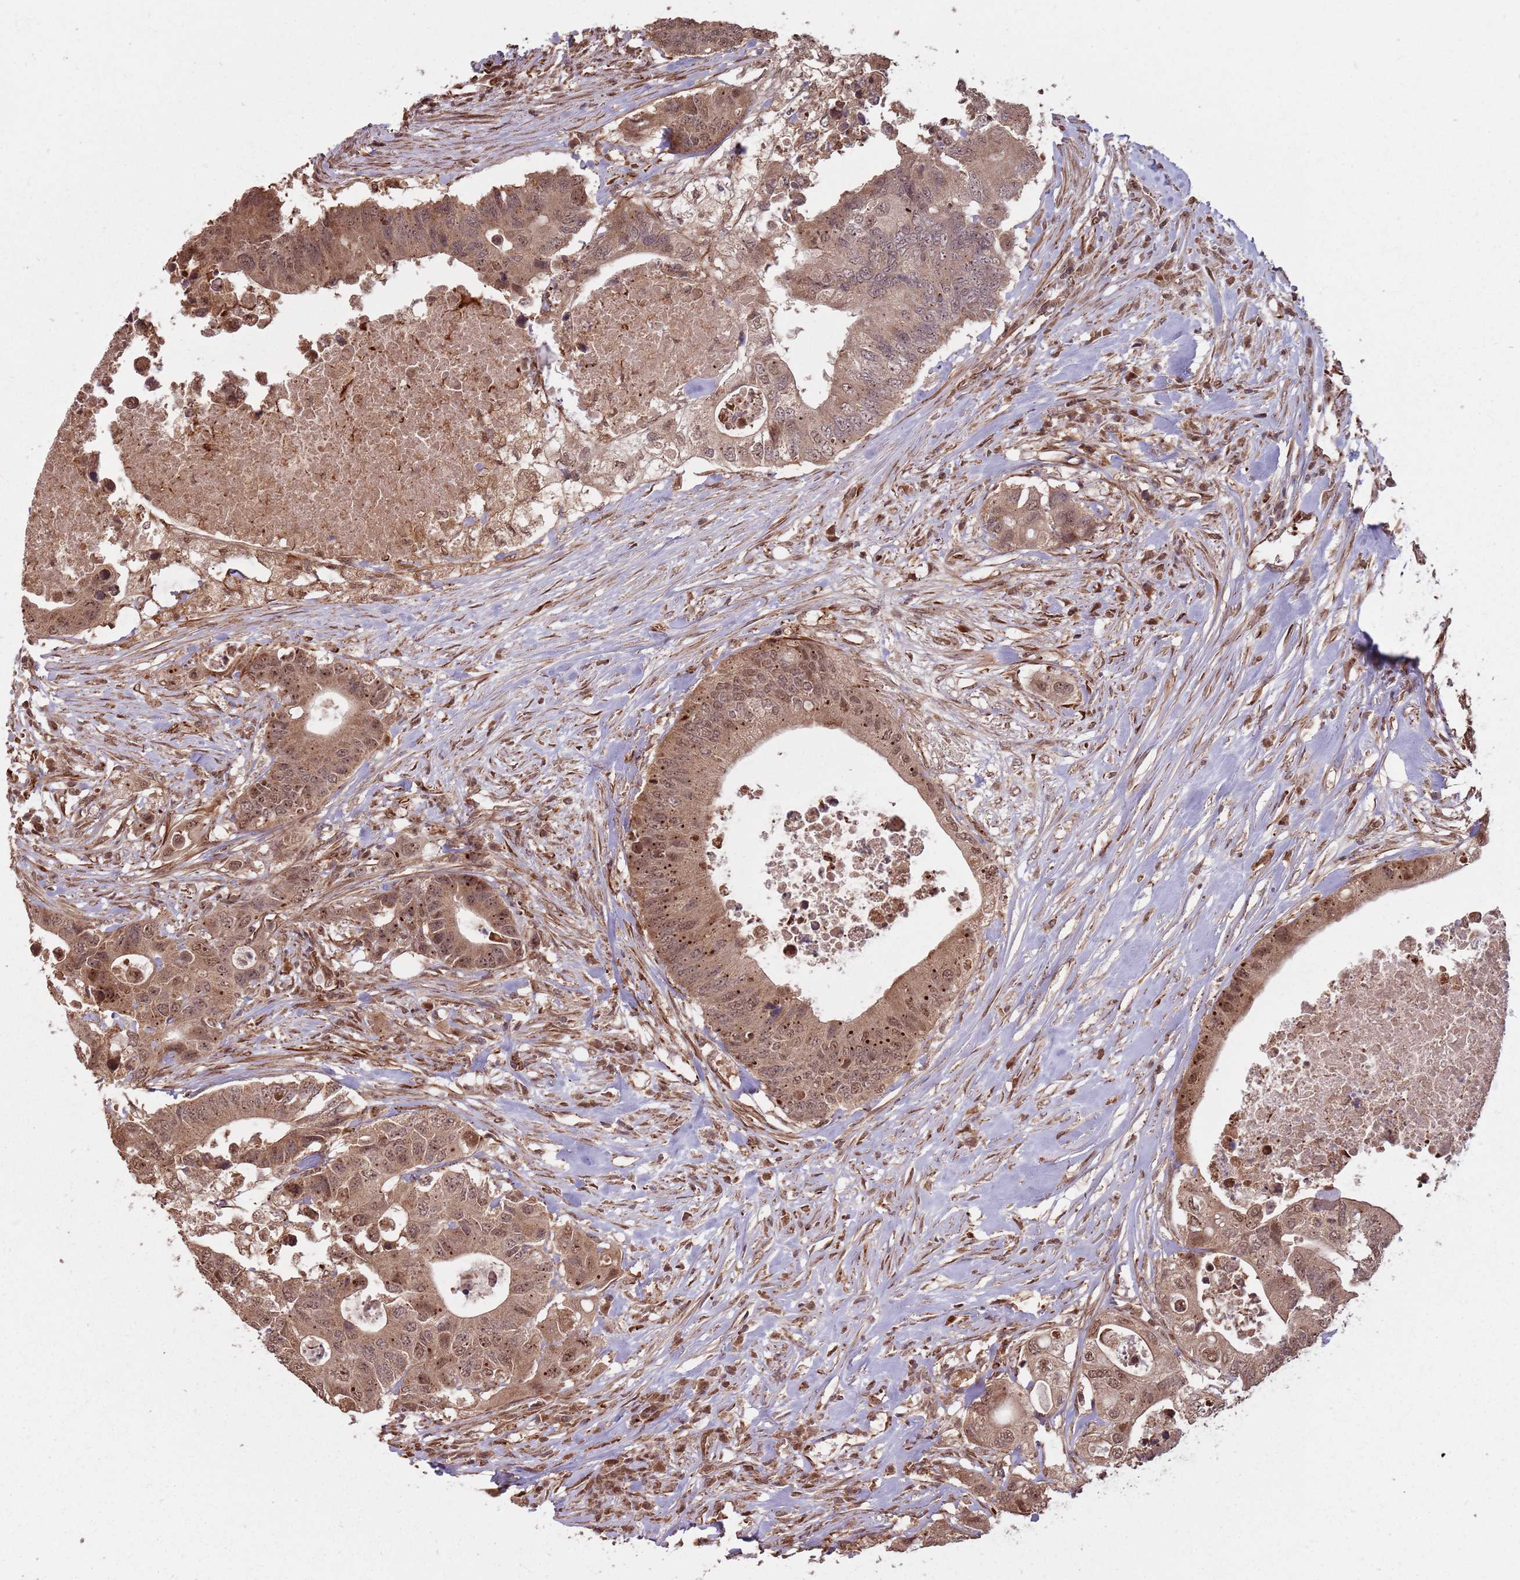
{"staining": {"intensity": "moderate", "quantity": ">75%", "location": "cytoplasmic/membranous,nuclear"}, "tissue": "colorectal cancer", "cell_type": "Tumor cells", "image_type": "cancer", "snomed": [{"axis": "morphology", "description": "Adenocarcinoma, NOS"}, {"axis": "topography", "description": "Colon"}], "caption": "Brown immunohistochemical staining in human colorectal adenocarcinoma demonstrates moderate cytoplasmic/membranous and nuclear positivity in about >75% of tumor cells.", "gene": "ADAMTS3", "patient": {"sex": "male", "age": 71}}